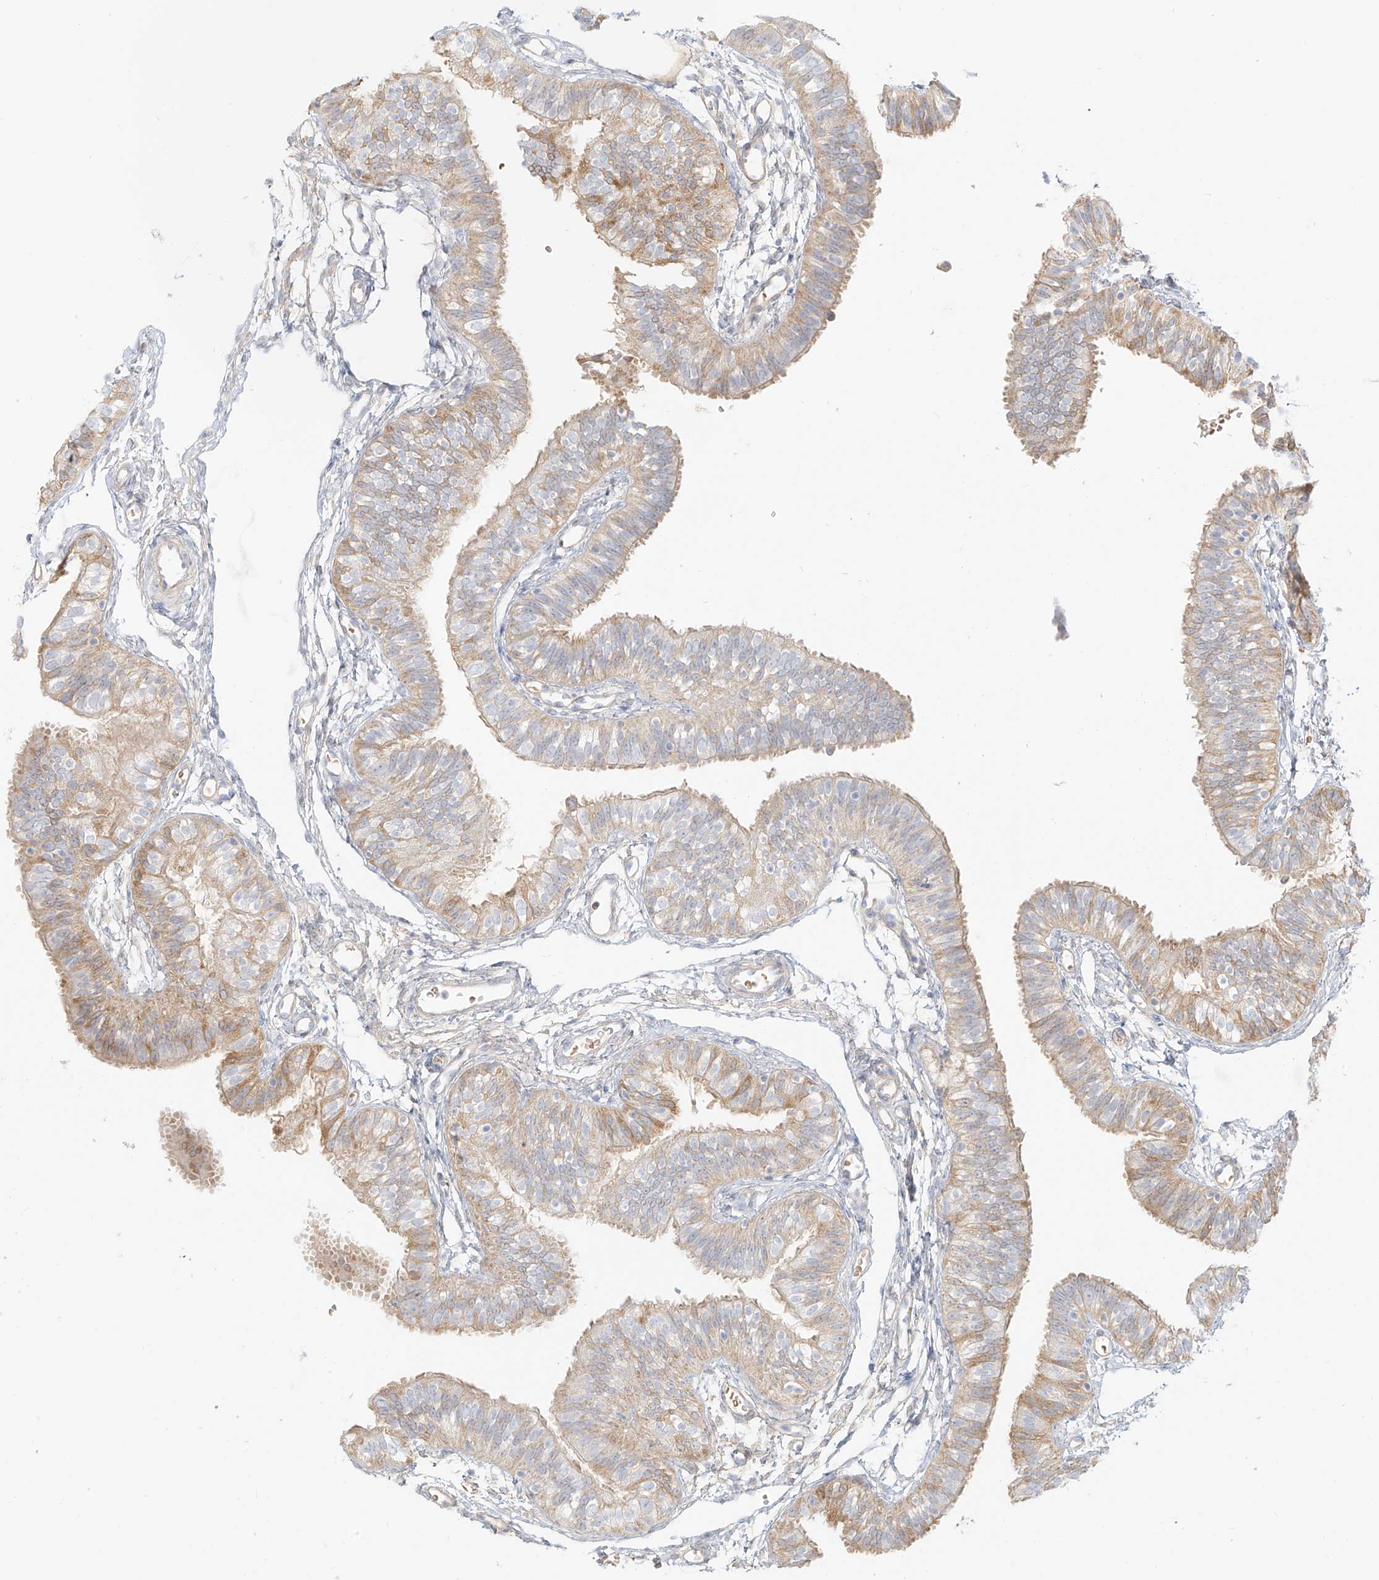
{"staining": {"intensity": "moderate", "quantity": "<25%", "location": "cytoplasmic/membranous"}, "tissue": "fallopian tube", "cell_type": "Glandular cells", "image_type": "normal", "snomed": [{"axis": "morphology", "description": "Normal tissue, NOS"}, {"axis": "topography", "description": "Fallopian tube"}], "caption": "This histopathology image exhibits immunohistochemistry (IHC) staining of normal human fallopian tube, with low moderate cytoplasmic/membranous staining in approximately <25% of glandular cells.", "gene": "UPK1B", "patient": {"sex": "female", "age": 35}}